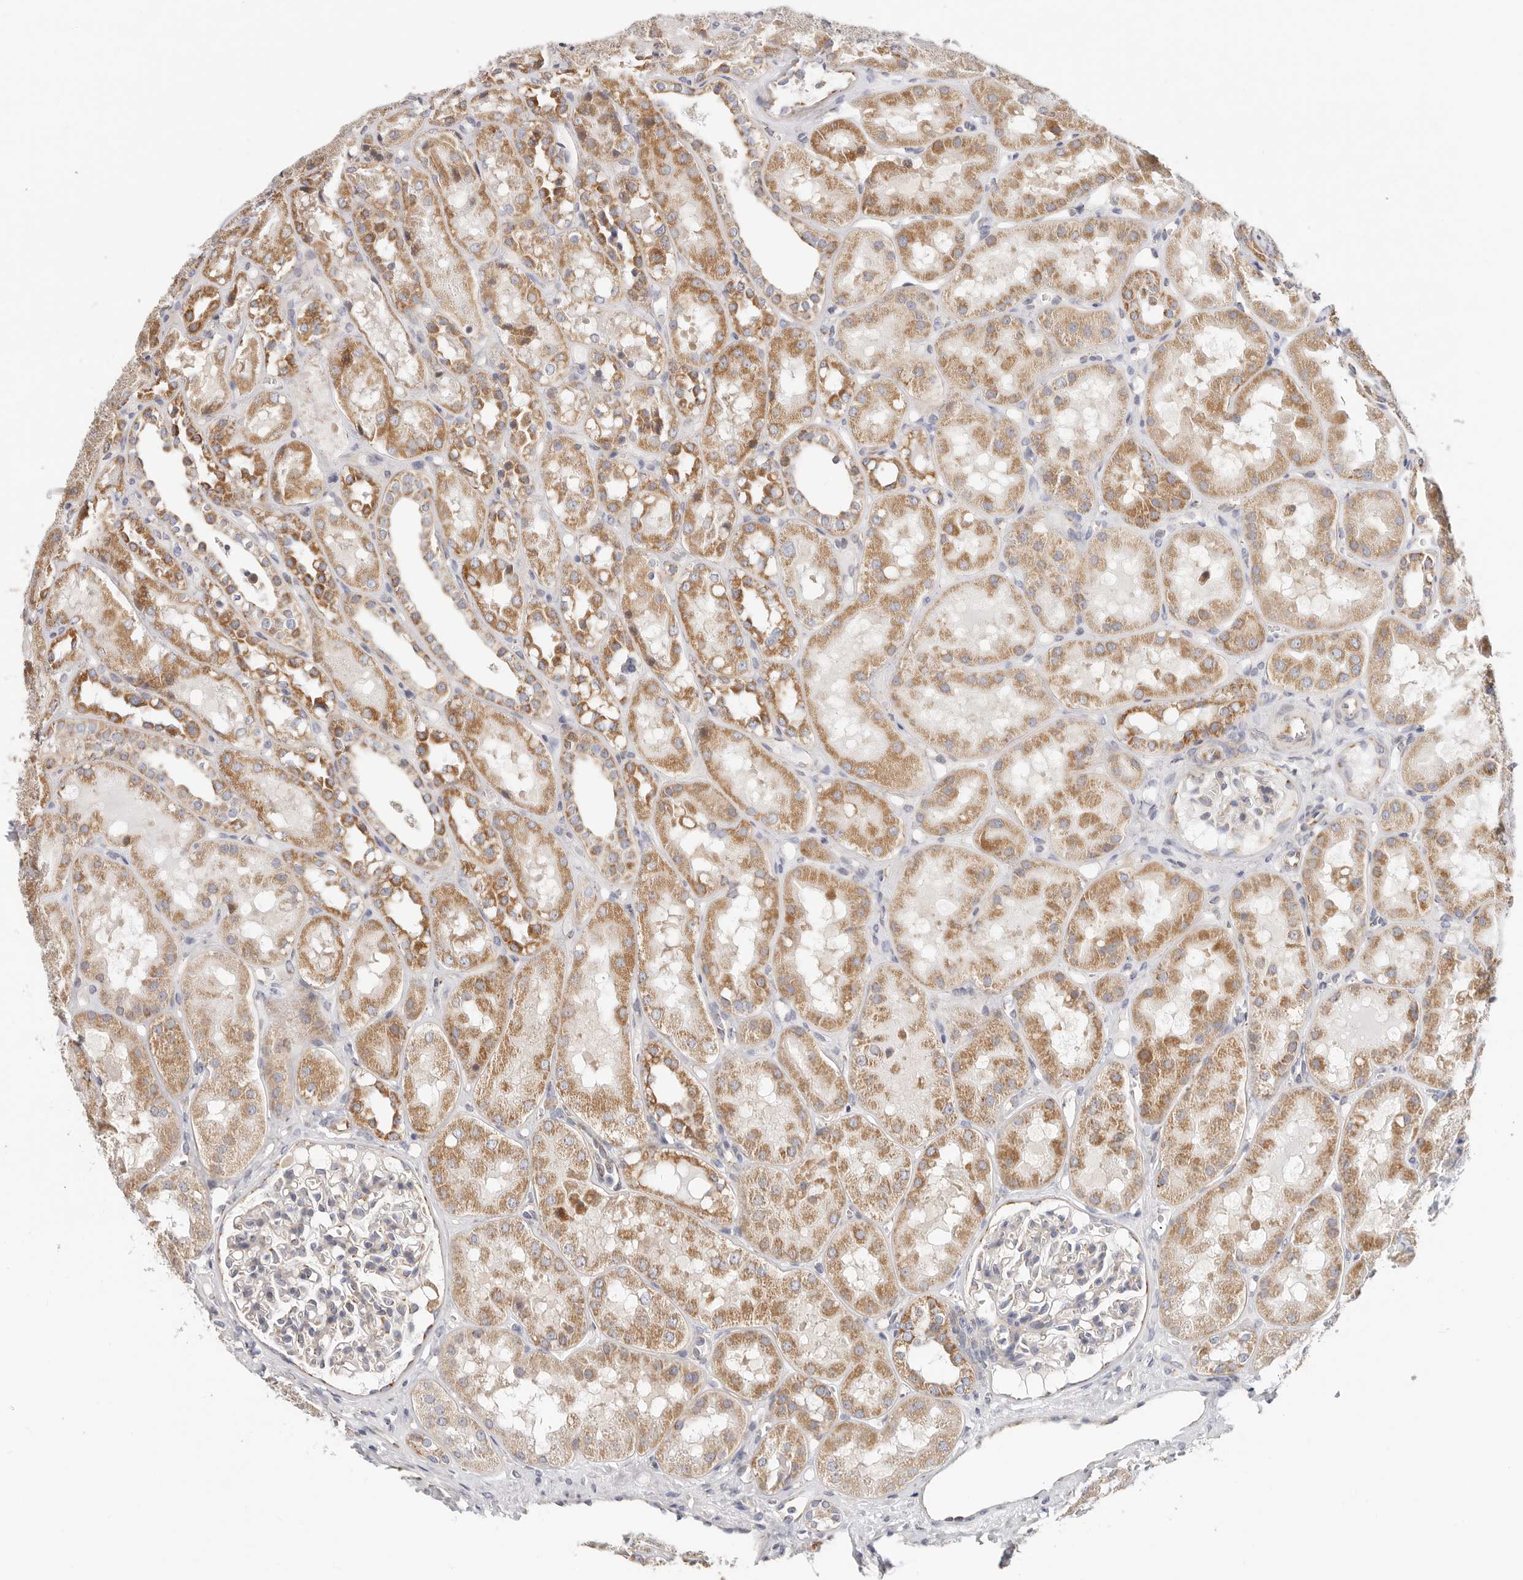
{"staining": {"intensity": "moderate", "quantity": "<25%", "location": "cytoplasmic/membranous"}, "tissue": "kidney", "cell_type": "Cells in glomeruli", "image_type": "normal", "snomed": [{"axis": "morphology", "description": "Normal tissue, NOS"}, {"axis": "topography", "description": "Kidney"}], "caption": "A high-resolution image shows IHC staining of benign kidney, which reveals moderate cytoplasmic/membranous expression in about <25% of cells in glomeruli.", "gene": "AFDN", "patient": {"sex": "male", "age": 16}}